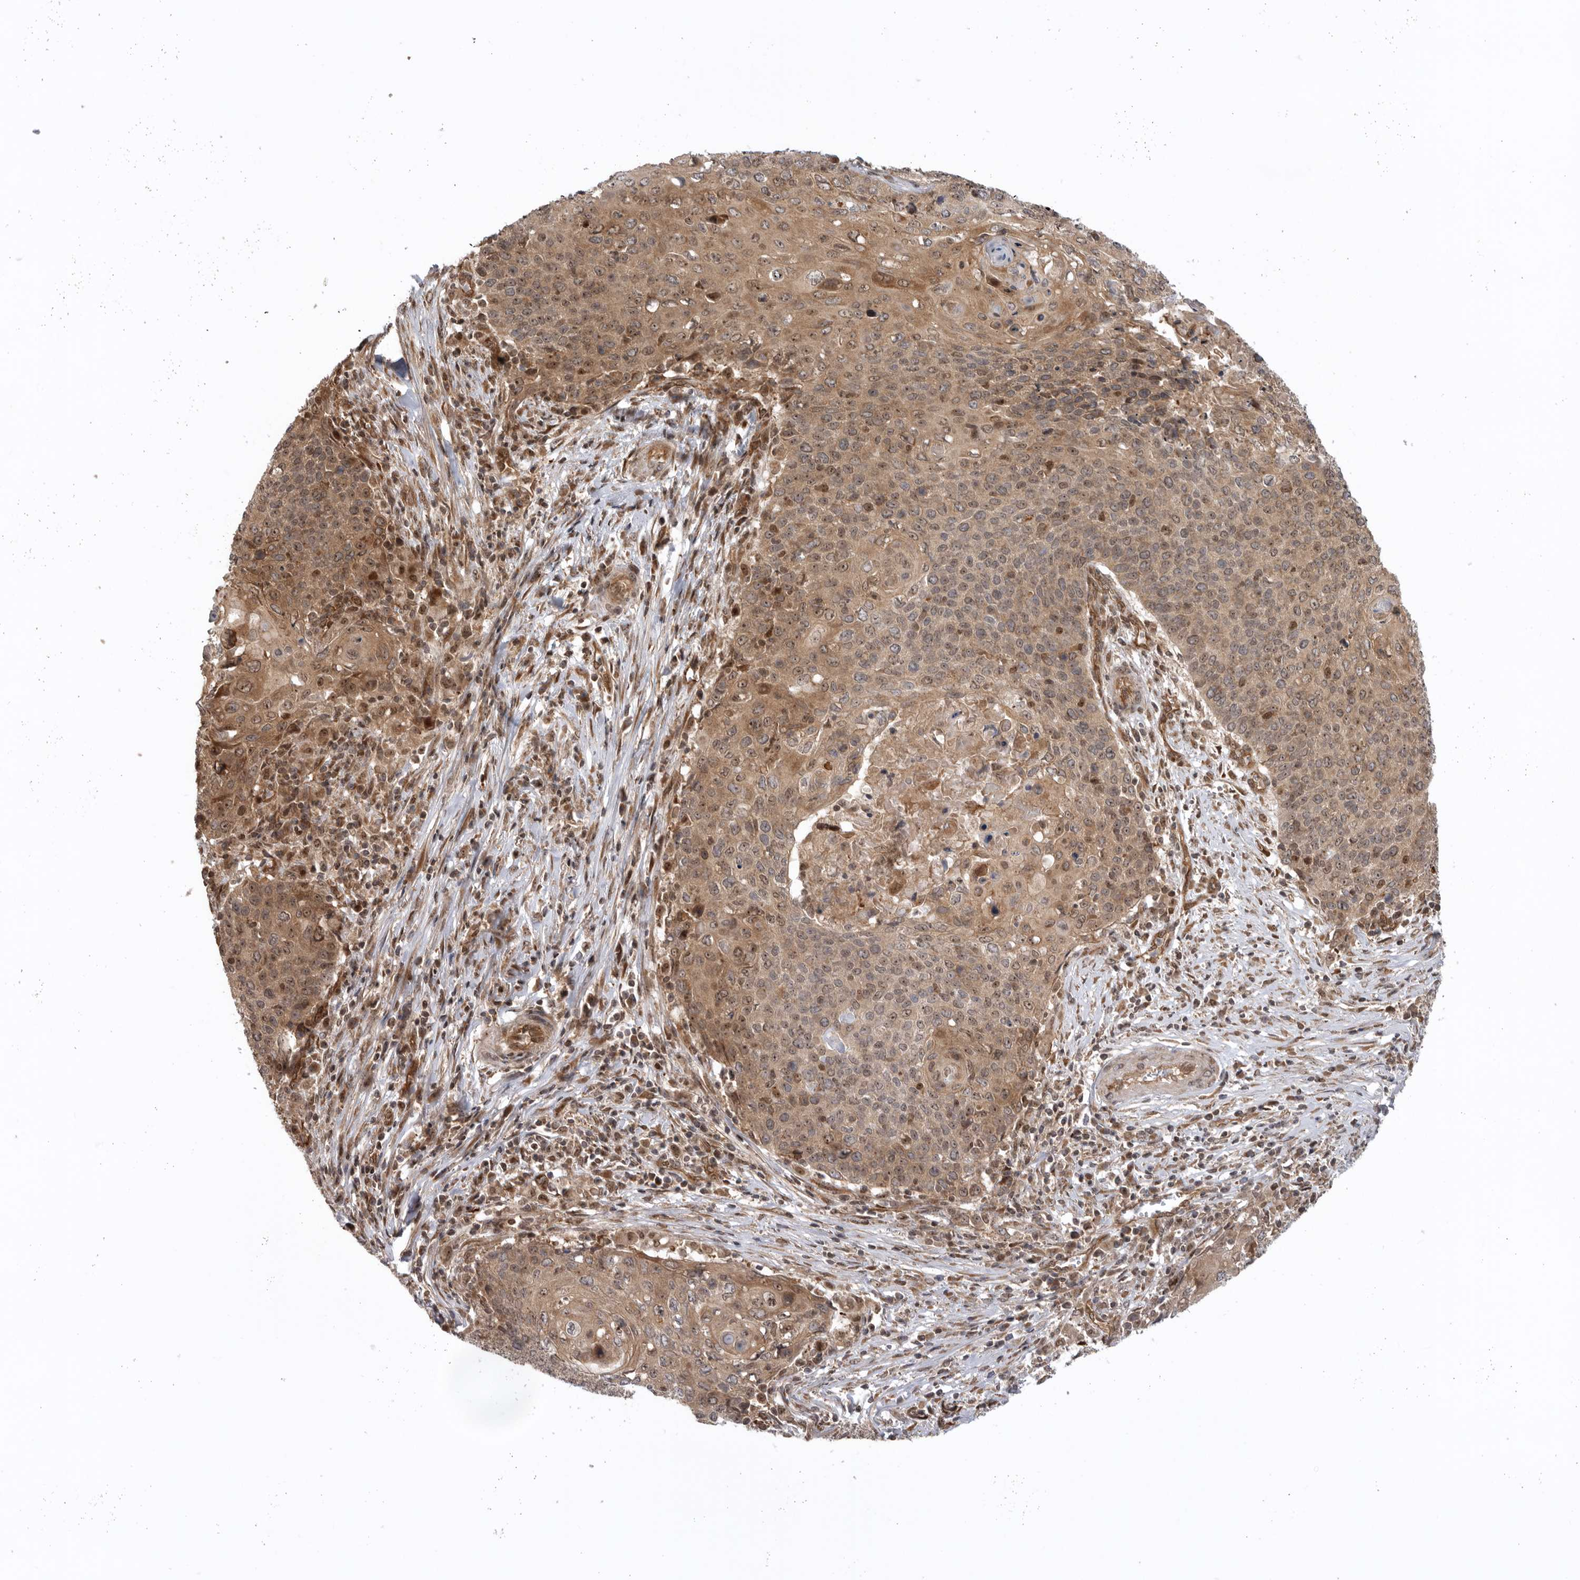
{"staining": {"intensity": "moderate", "quantity": ">75%", "location": "cytoplasmic/membranous,nuclear"}, "tissue": "cervical cancer", "cell_type": "Tumor cells", "image_type": "cancer", "snomed": [{"axis": "morphology", "description": "Squamous cell carcinoma, NOS"}, {"axis": "topography", "description": "Cervix"}], "caption": "Protein staining displays moderate cytoplasmic/membranous and nuclear expression in about >75% of tumor cells in cervical squamous cell carcinoma.", "gene": "DHDDS", "patient": {"sex": "female", "age": 39}}